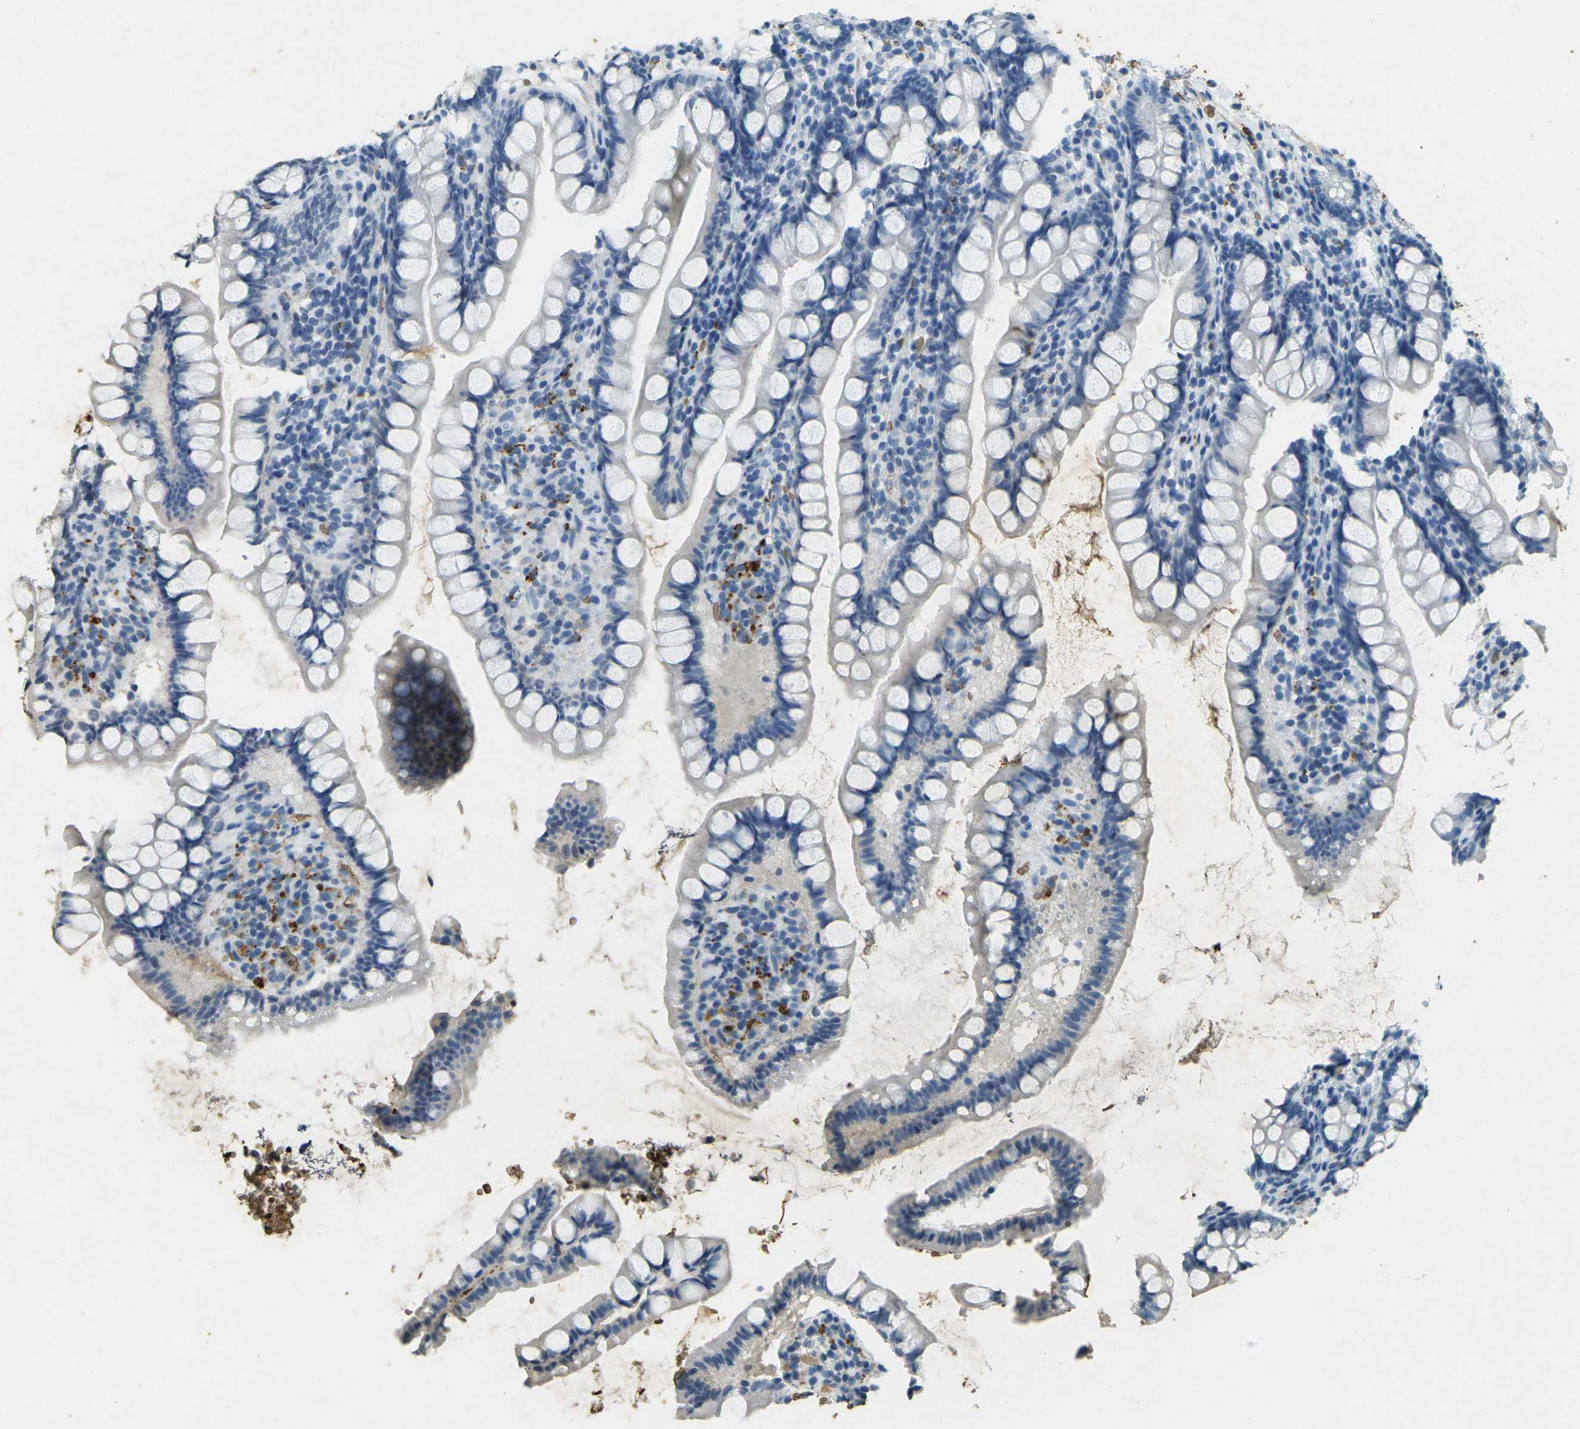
{"staining": {"intensity": "moderate", "quantity": "<25%", "location": "cytoplasmic/membranous"}, "tissue": "small intestine", "cell_type": "Glandular cells", "image_type": "normal", "snomed": [{"axis": "morphology", "description": "Normal tissue, NOS"}, {"axis": "topography", "description": "Small intestine"}], "caption": "The image demonstrates staining of unremarkable small intestine, revealing moderate cytoplasmic/membranous protein expression (brown color) within glandular cells.", "gene": "HBB", "patient": {"sex": "female", "age": 84}}